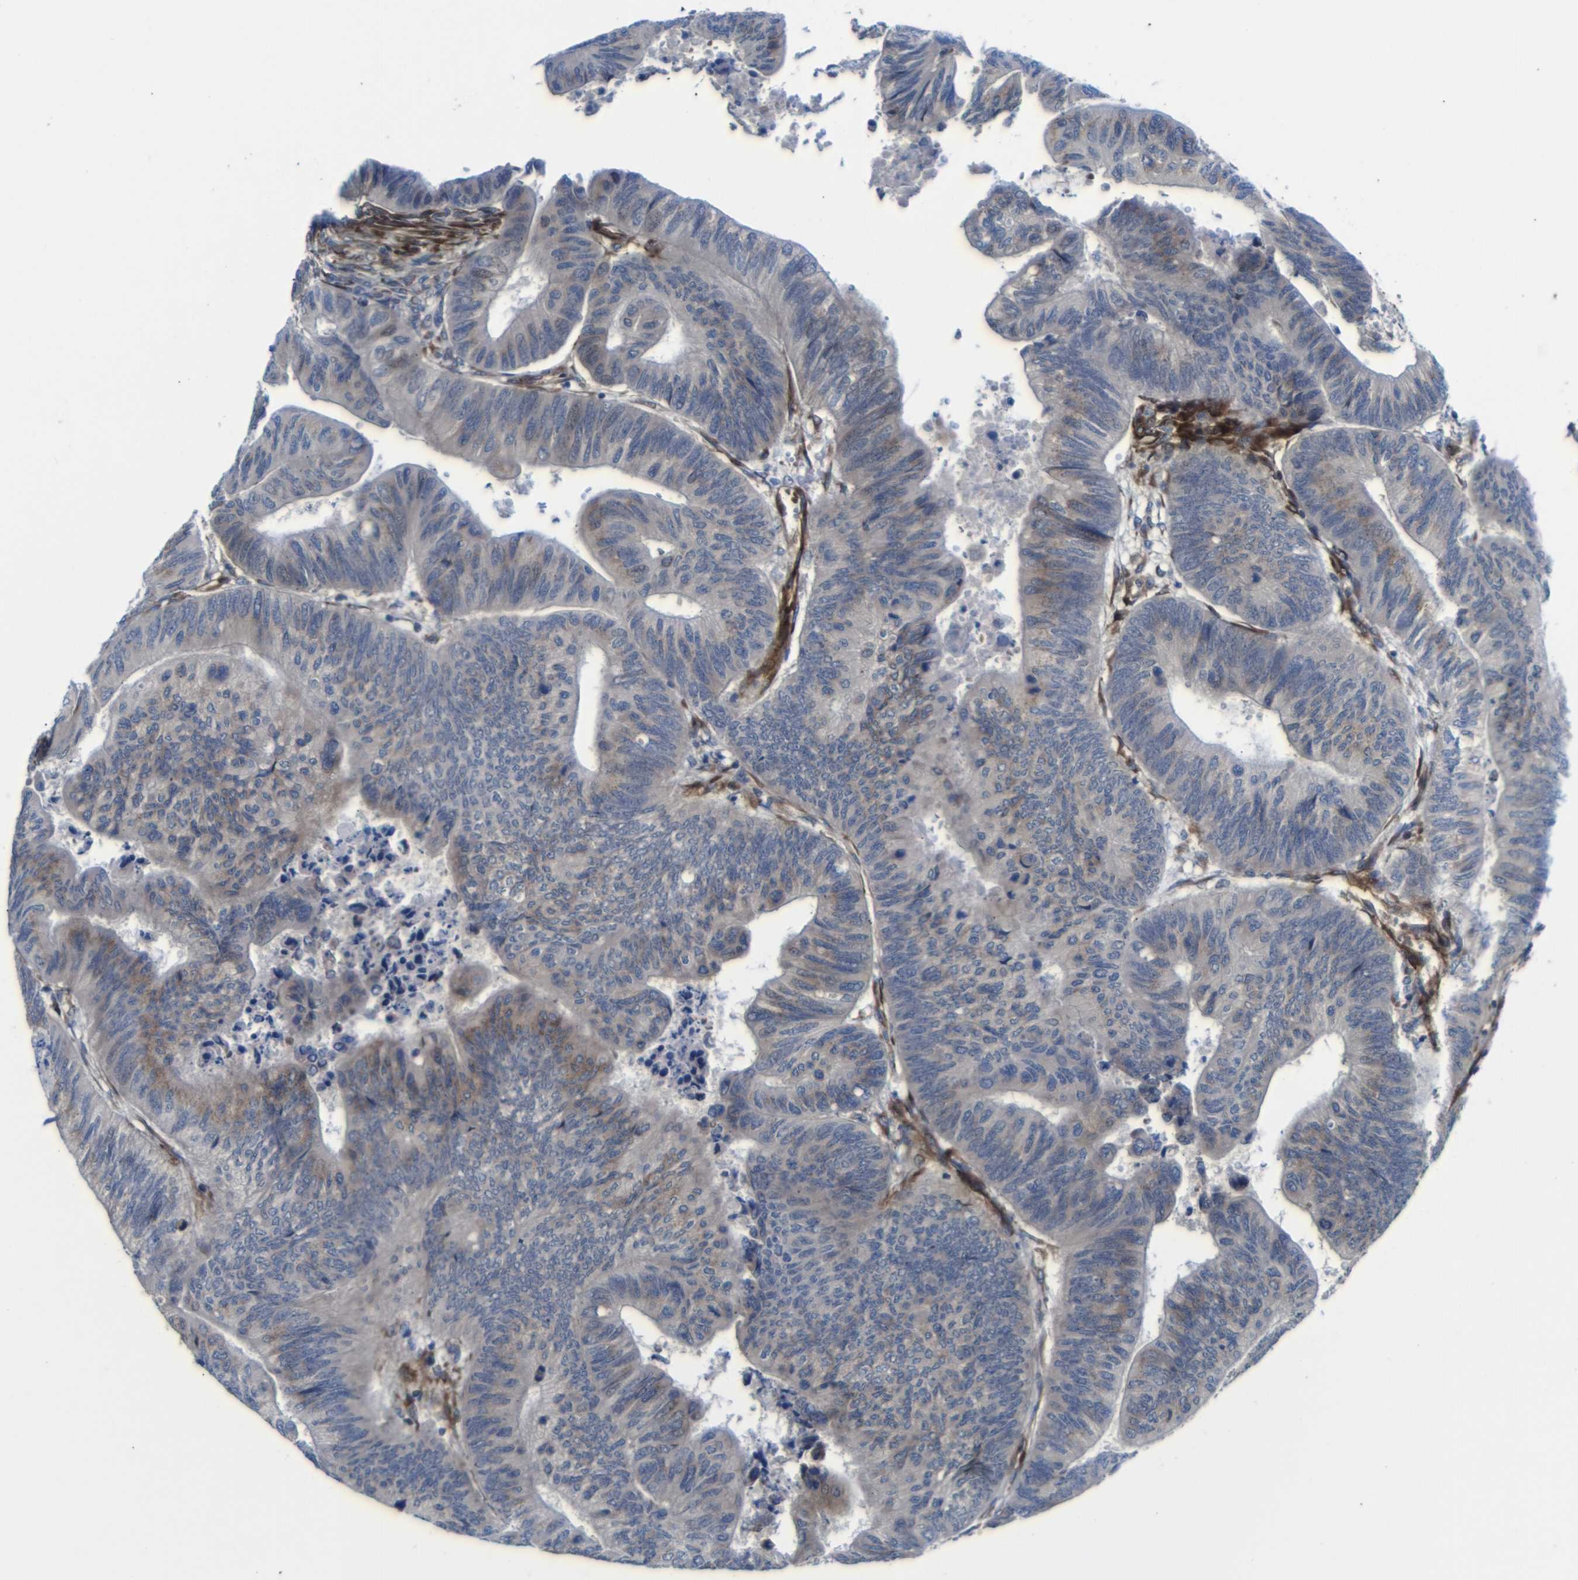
{"staining": {"intensity": "moderate", "quantity": "<25%", "location": "cytoplasmic/membranous"}, "tissue": "colorectal cancer", "cell_type": "Tumor cells", "image_type": "cancer", "snomed": [{"axis": "morphology", "description": "Normal tissue, NOS"}, {"axis": "morphology", "description": "Adenocarcinoma, NOS"}, {"axis": "topography", "description": "Rectum"}, {"axis": "topography", "description": "Peripheral nerve tissue"}], "caption": "The photomicrograph displays immunohistochemical staining of colorectal cancer. There is moderate cytoplasmic/membranous staining is identified in approximately <25% of tumor cells.", "gene": "PARP14", "patient": {"sex": "male", "age": 92}}